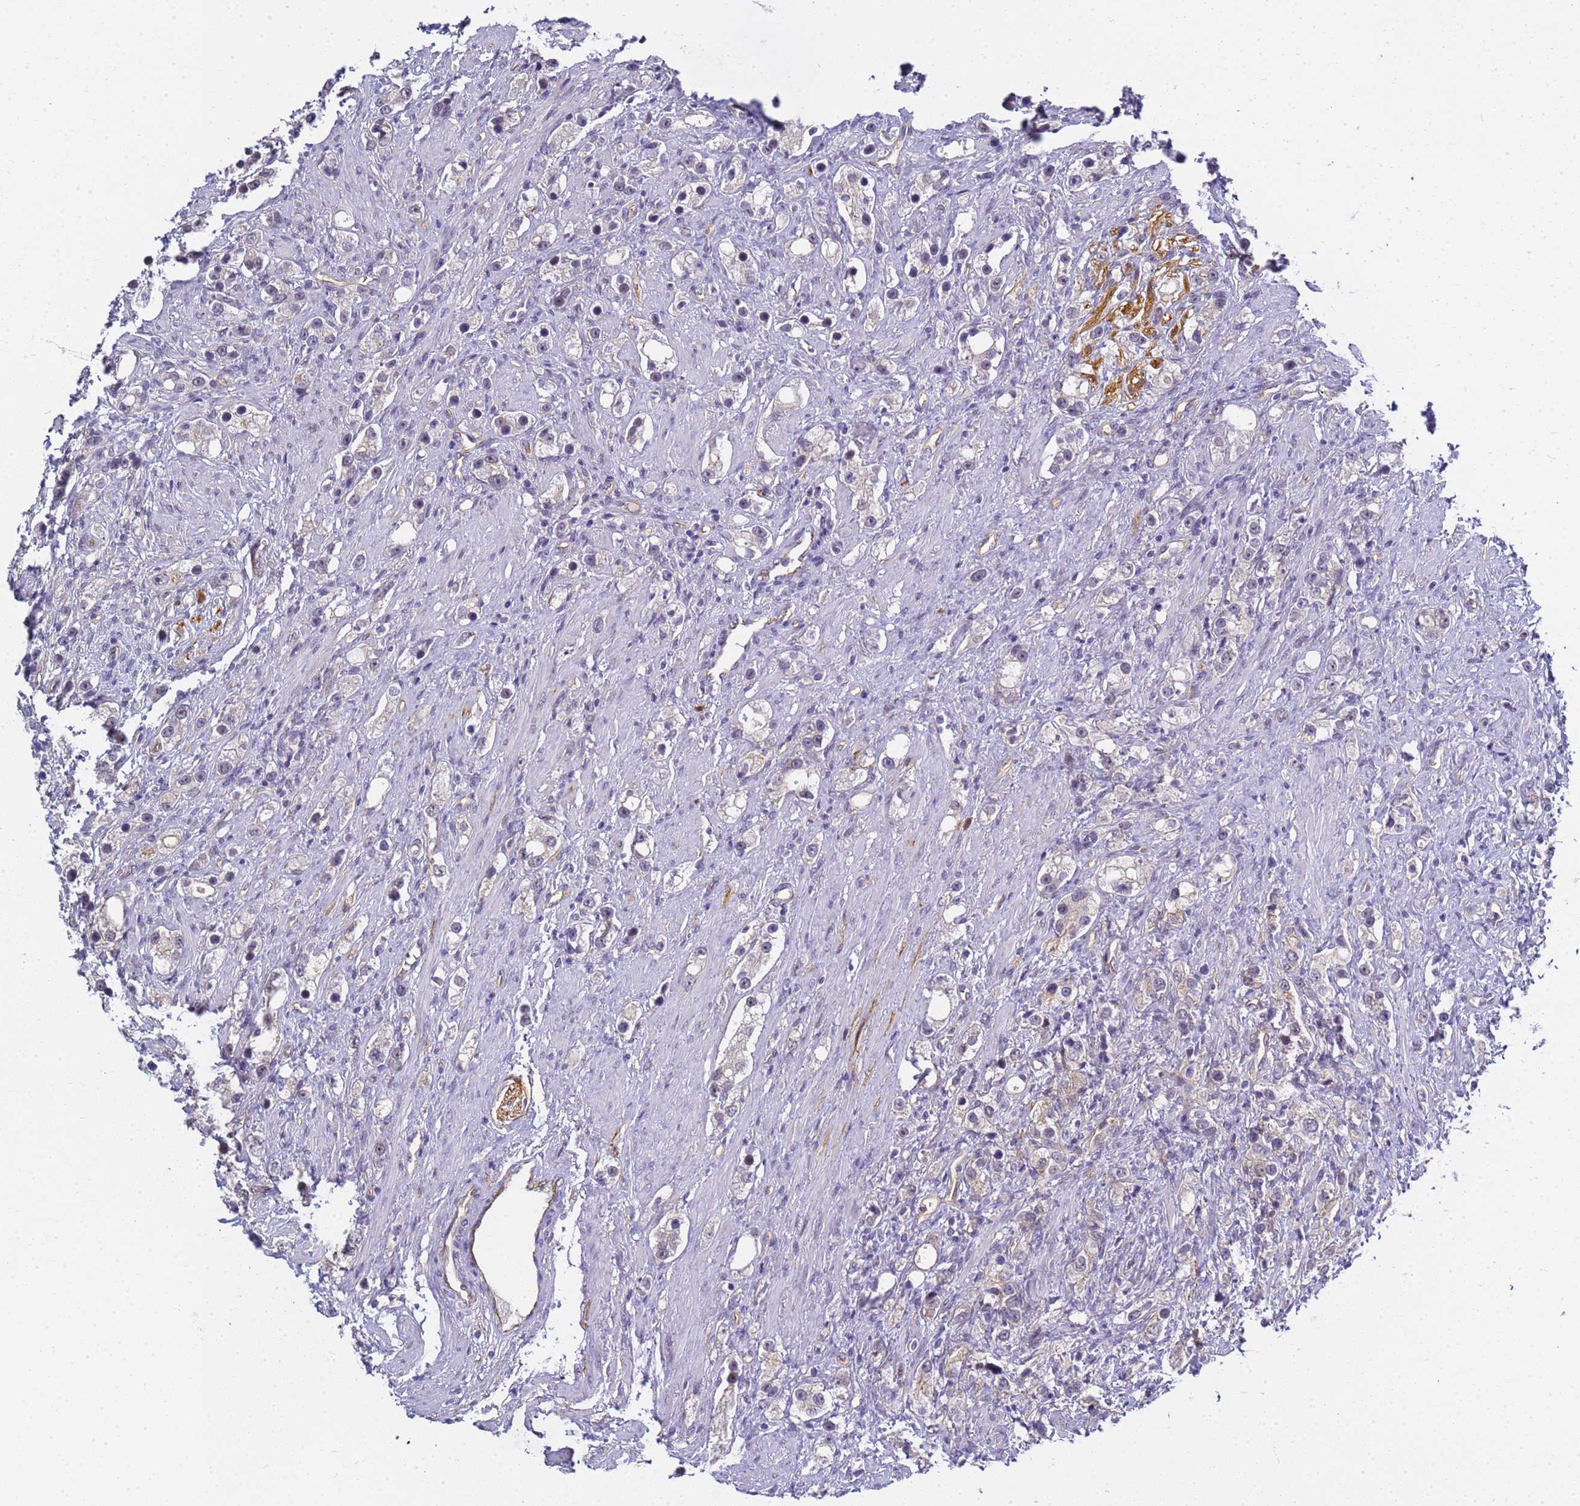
{"staining": {"intensity": "negative", "quantity": "none", "location": "none"}, "tissue": "prostate cancer", "cell_type": "Tumor cells", "image_type": "cancer", "snomed": [{"axis": "morphology", "description": "Adenocarcinoma, High grade"}, {"axis": "topography", "description": "Prostate"}], "caption": "Prostate cancer was stained to show a protein in brown. There is no significant positivity in tumor cells.", "gene": "GON4L", "patient": {"sex": "male", "age": 63}}